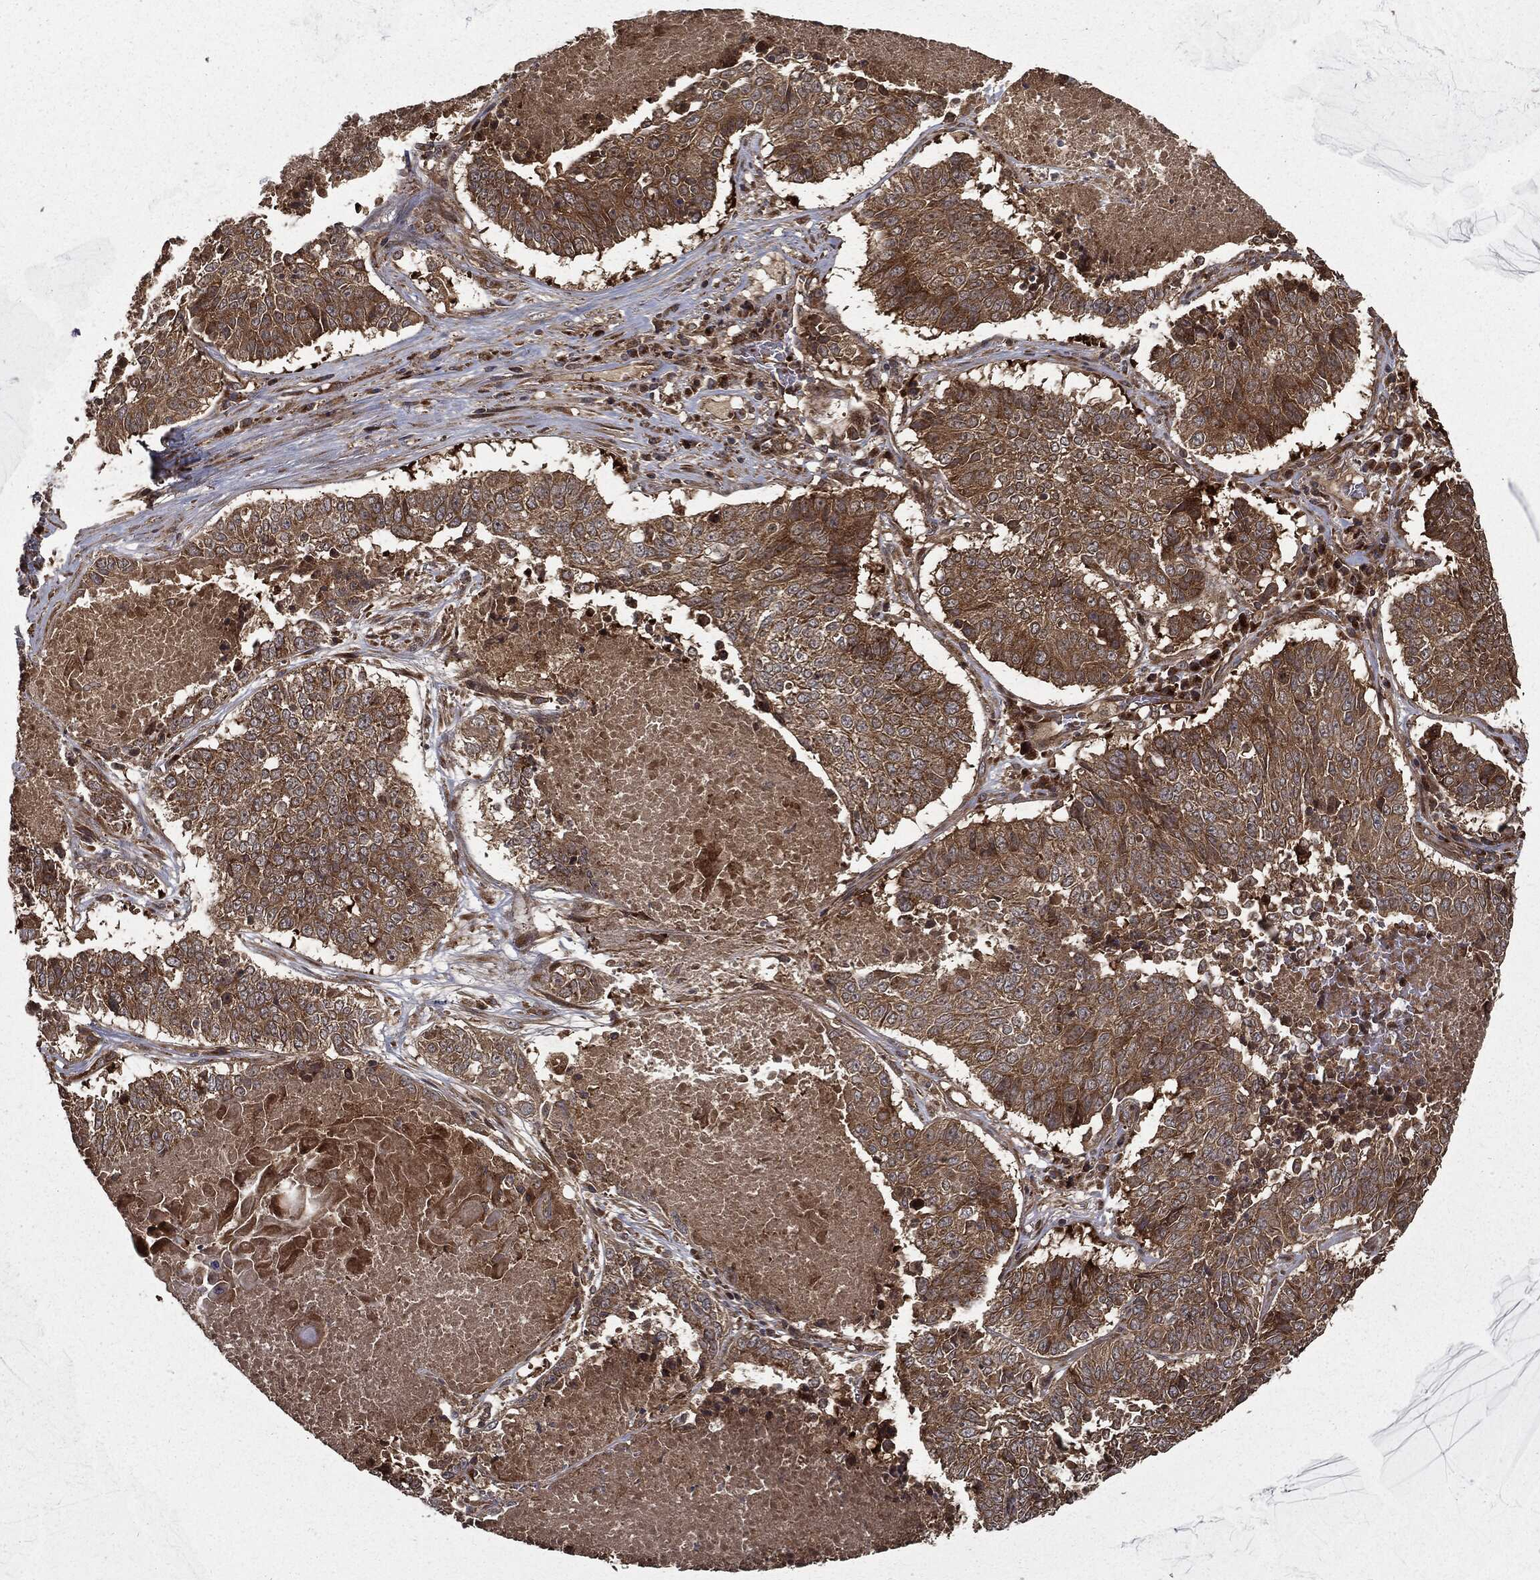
{"staining": {"intensity": "moderate", "quantity": "25%-75%", "location": "cytoplasmic/membranous"}, "tissue": "lung cancer", "cell_type": "Tumor cells", "image_type": "cancer", "snomed": [{"axis": "morphology", "description": "Squamous cell carcinoma, NOS"}, {"axis": "topography", "description": "Lung"}], "caption": "This photomicrograph demonstrates immunohistochemistry (IHC) staining of squamous cell carcinoma (lung), with medium moderate cytoplasmic/membranous positivity in approximately 25%-75% of tumor cells.", "gene": "HTT", "patient": {"sex": "male", "age": 64}}